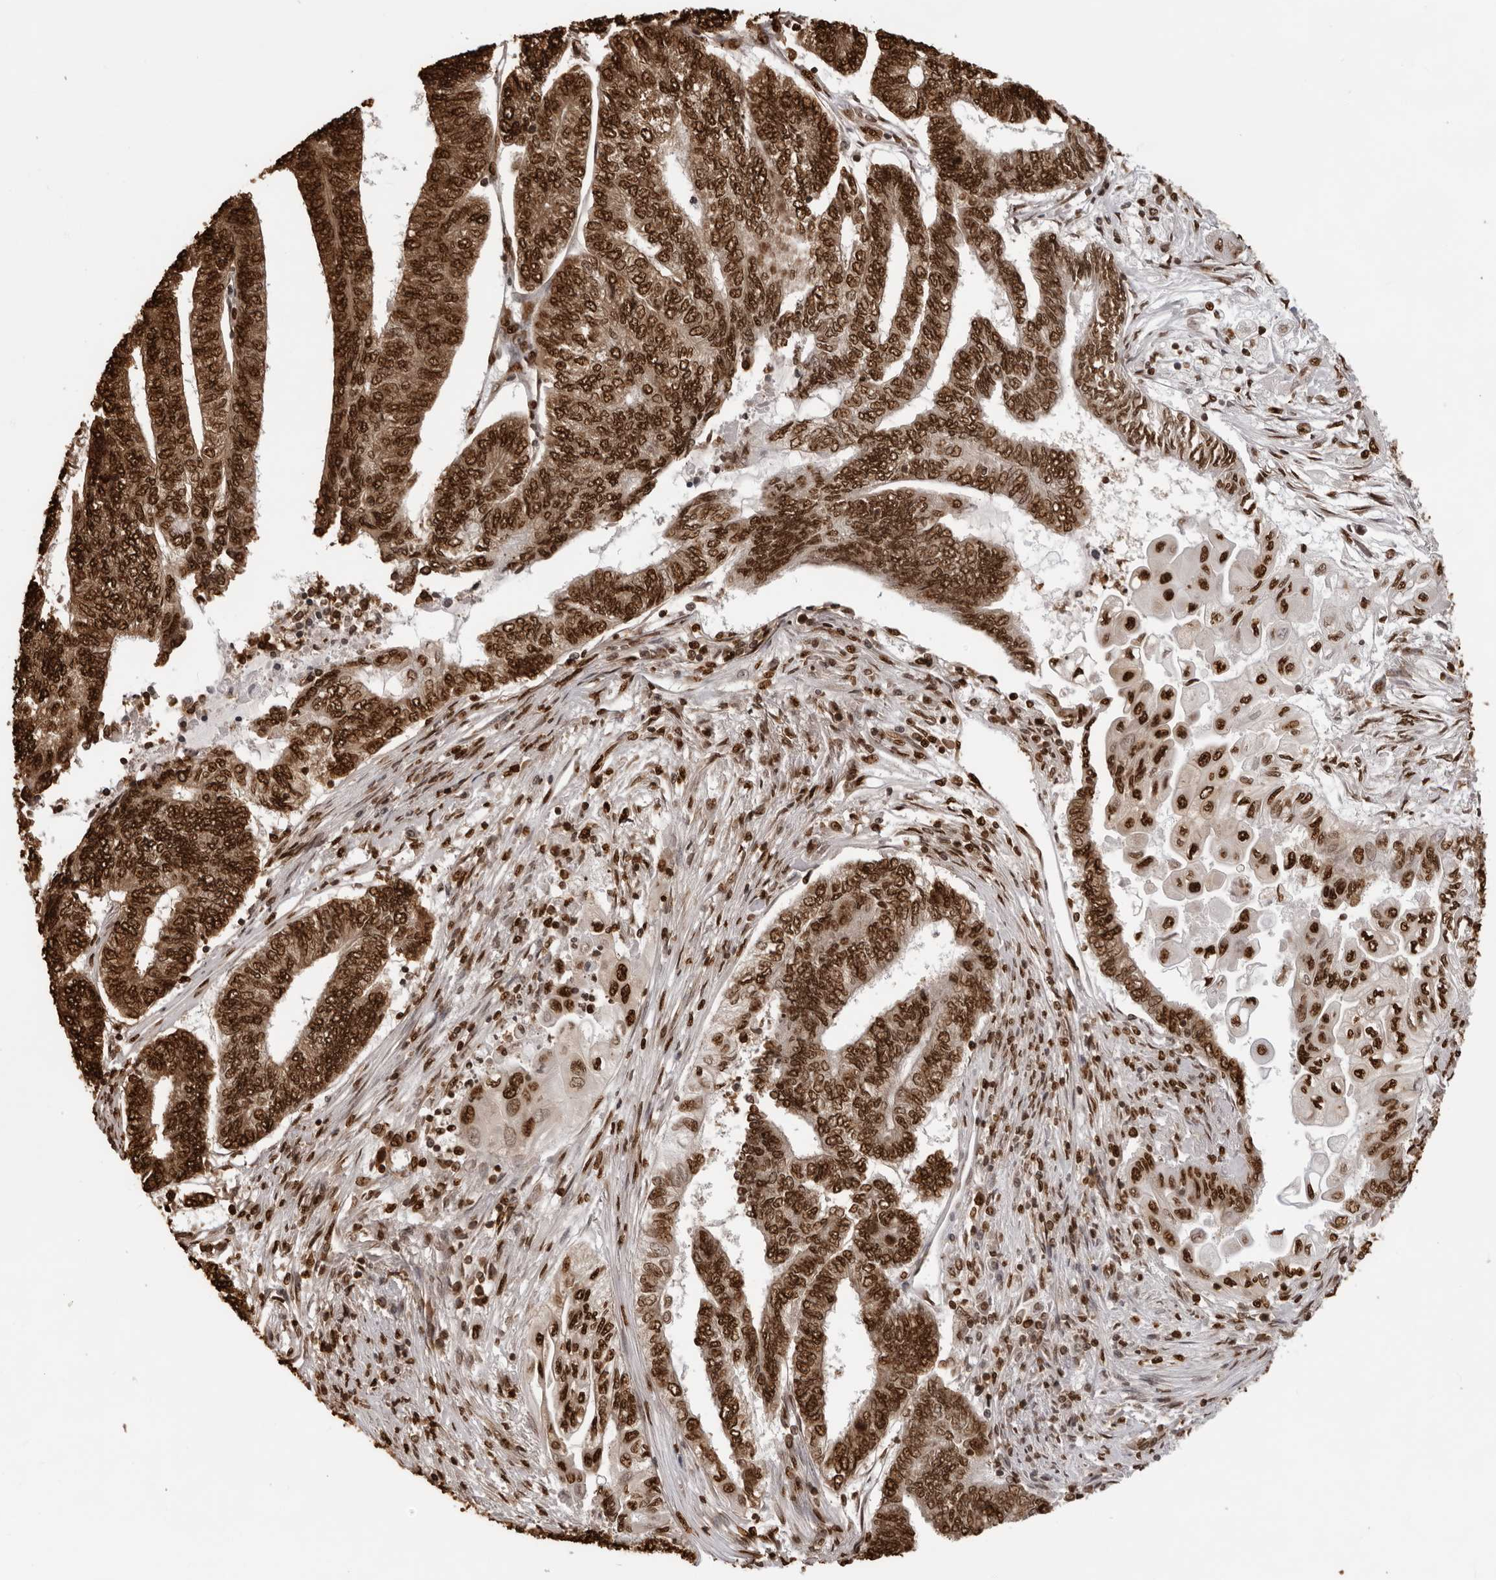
{"staining": {"intensity": "strong", "quantity": ">75%", "location": "nuclear"}, "tissue": "endometrial cancer", "cell_type": "Tumor cells", "image_type": "cancer", "snomed": [{"axis": "morphology", "description": "Adenocarcinoma, NOS"}, {"axis": "topography", "description": "Uterus"}, {"axis": "topography", "description": "Endometrium"}], "caption": "Immunohistochemistry (IHC) image of neoplastic tissue: adenocarcinoma (endometrial) stained using IHC reveals high levels of strong protein expression localized specifically in the nuclear of tumor cells, appearing as a nuclear brown color.", "gene": "ZFP91", "patient": {"sex": "female", "age": 70}}